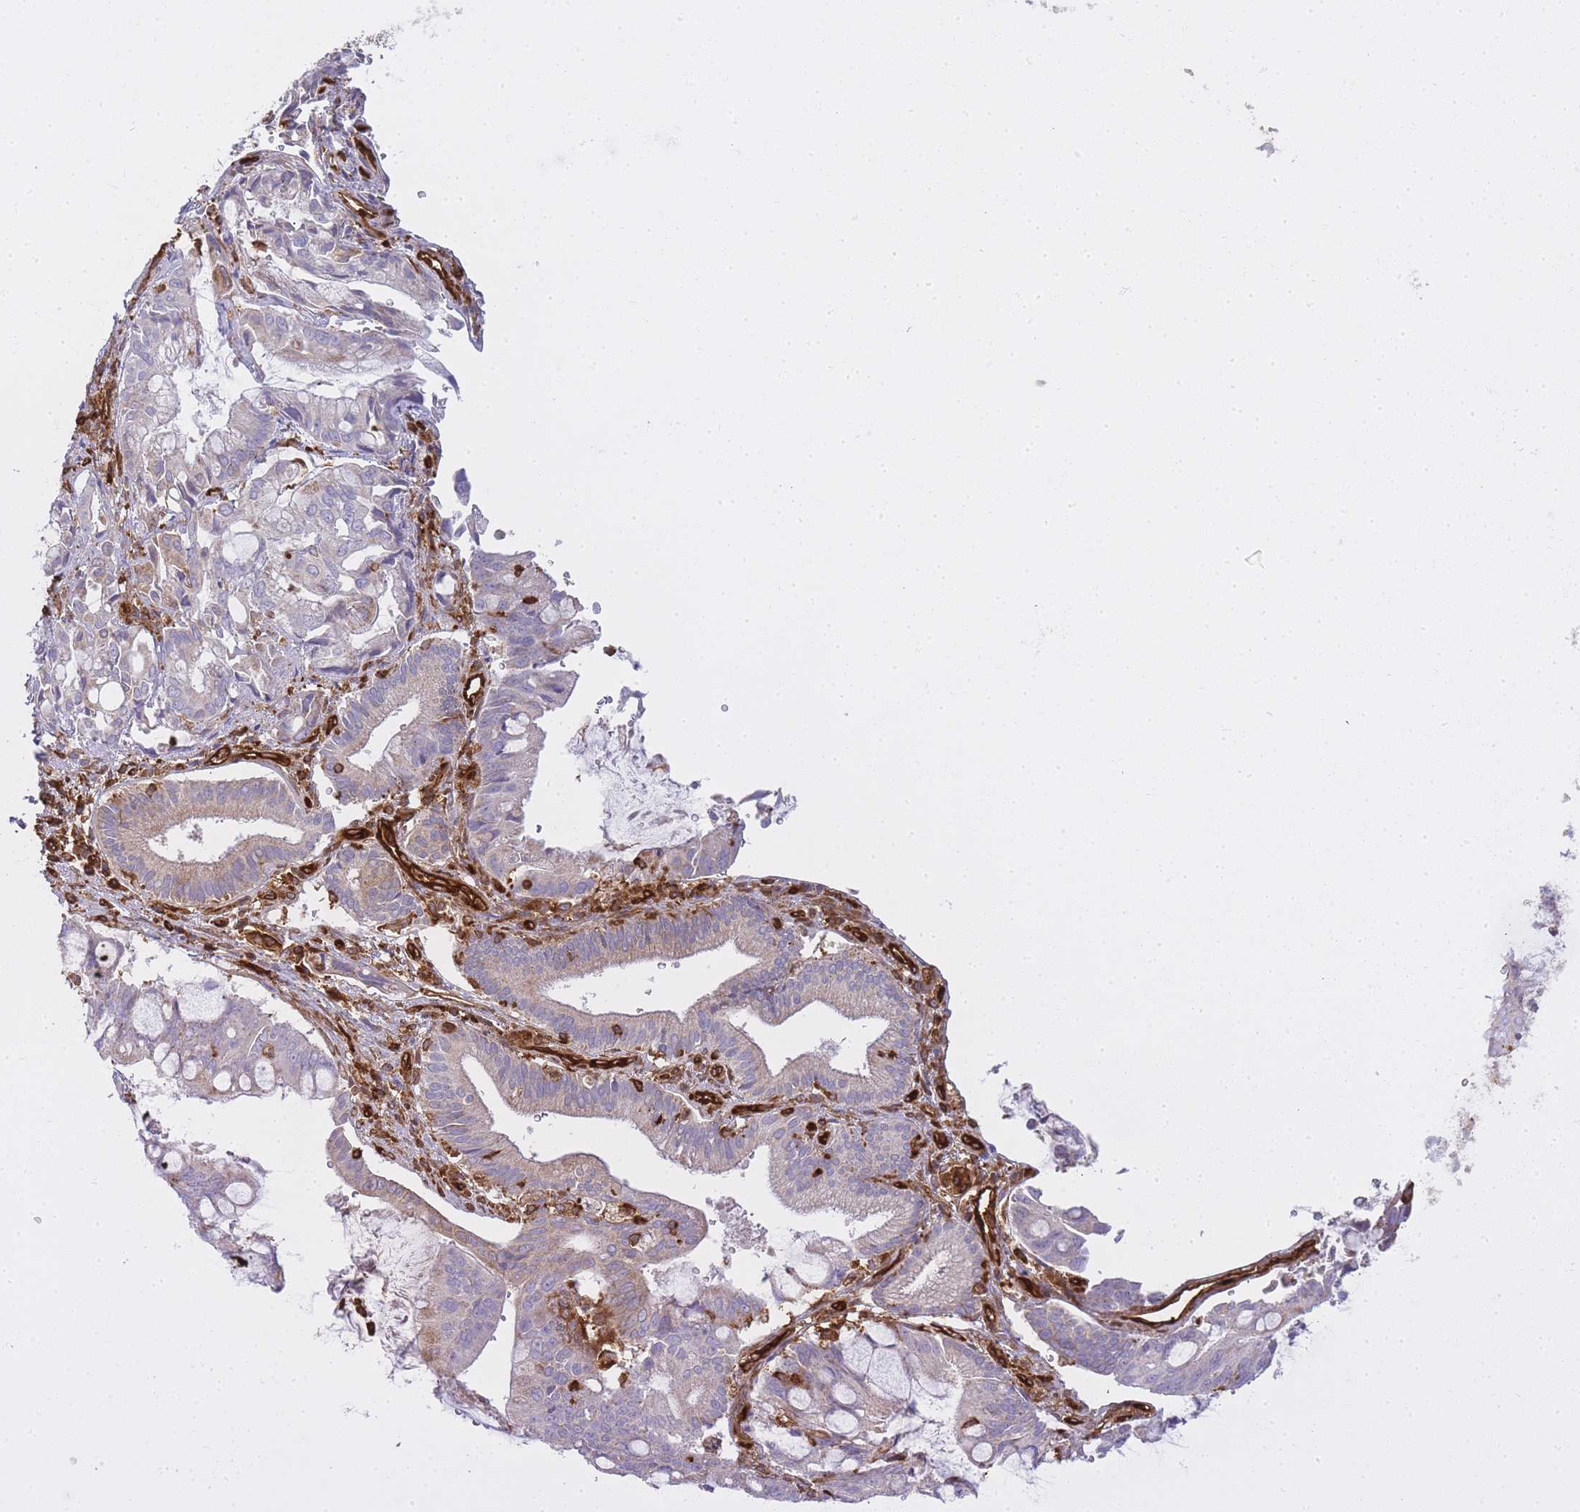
{"staining": {"intensity": "weak", "quantity": "<25%", "location": "cytoplasmic/membranous"}, "tissue": "pancreatic cancer", "cell_type": "Tumor cells", "image_type": "cancer", "snomed": [{"axis": "morphology", "description": "Adenocarcinoma, NOS"}, {"axis": "topography", "description": "Pancreas"}], "caption": "DAB immunohistochemical staining of adenocarcinoma (pancreatic) displays no significant staining in tumor cells. (DAB immunohistochemistry visualized using brightfield microscopy, high magnification).", "gene": "MSN", "patient": {"sex": "male", "age": 68}}